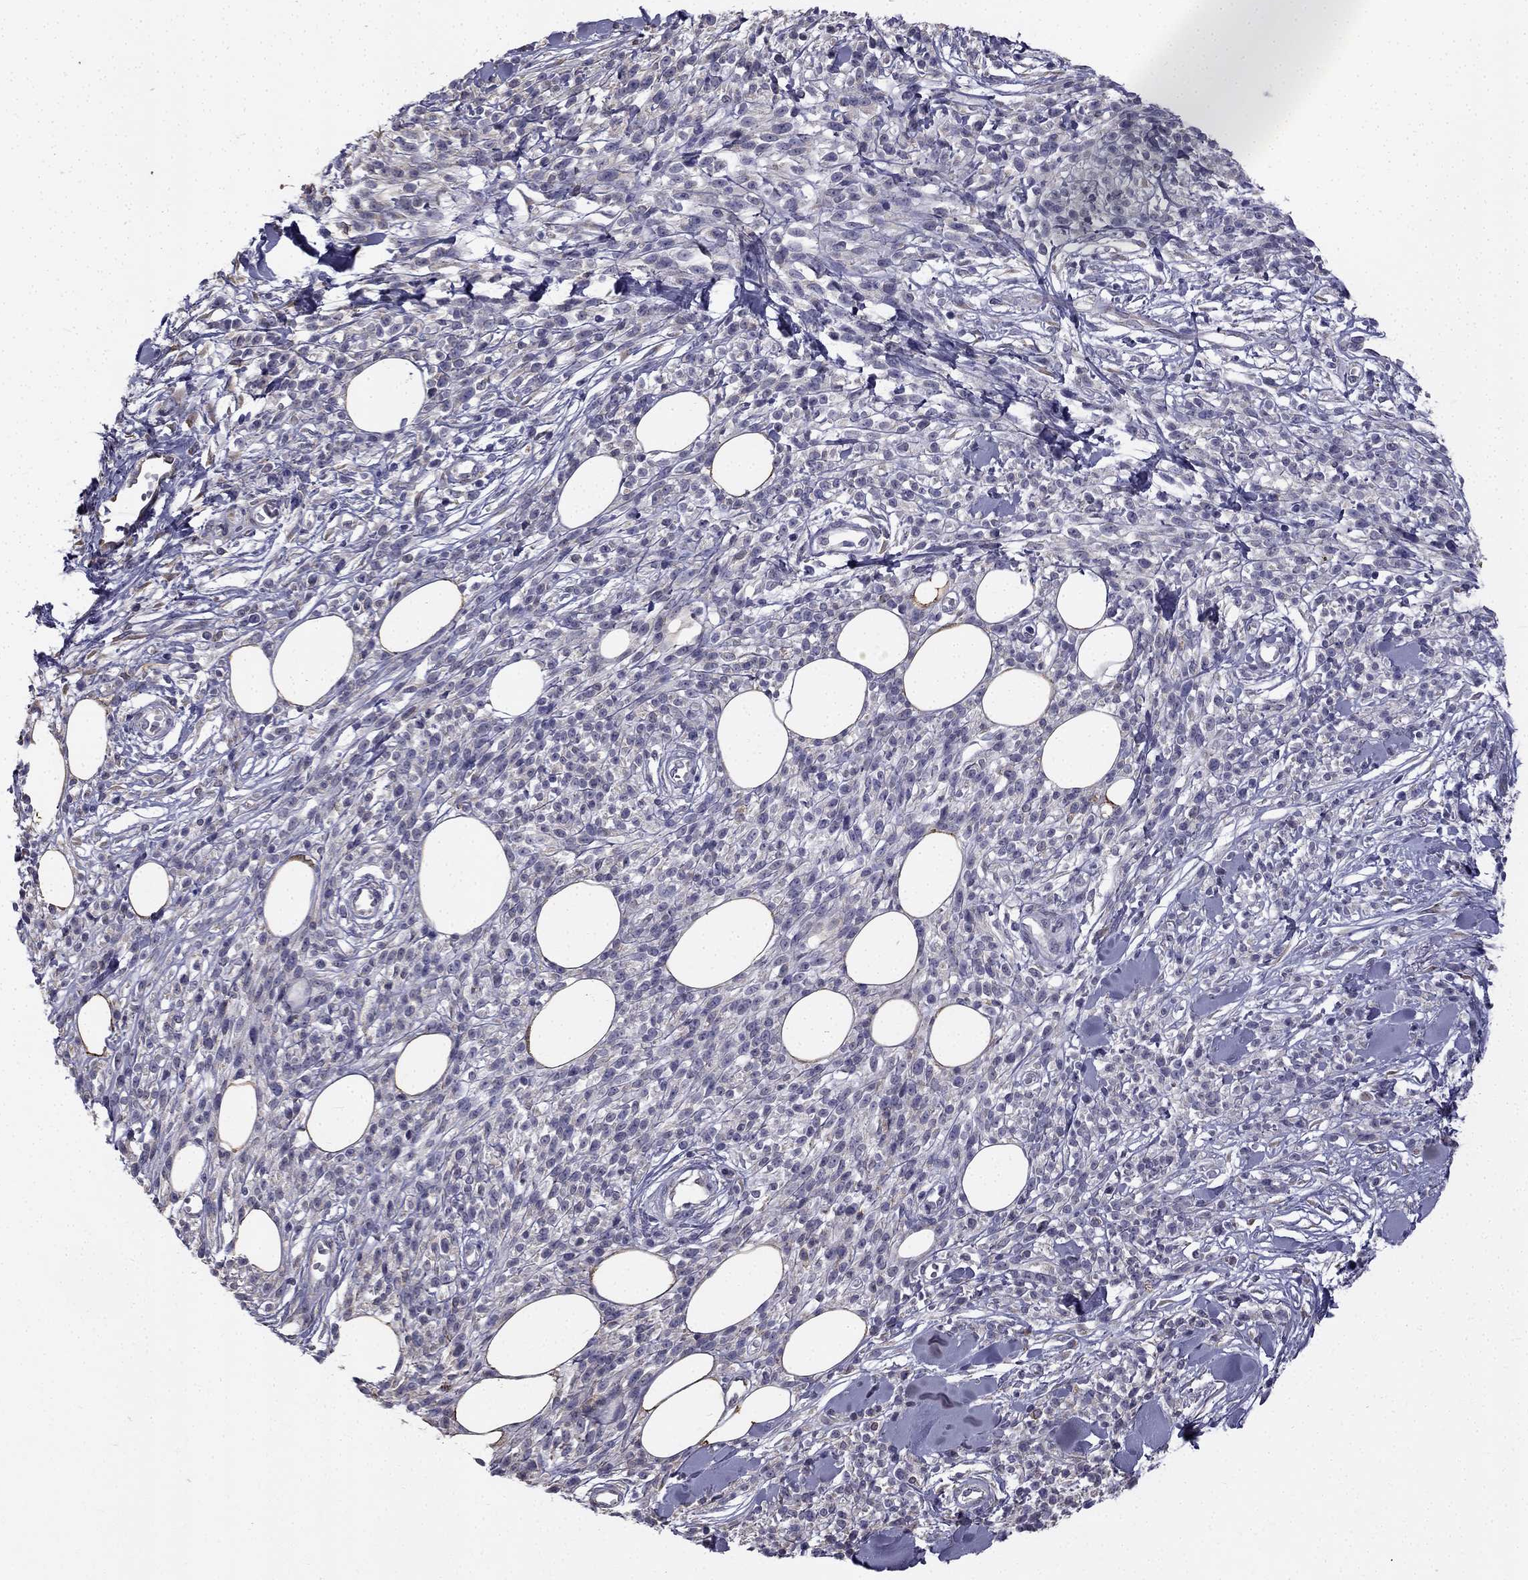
{"staining": {"intensity": "negative", "quantity": "none", "location": "none"}, "tissue": "melanoma", "cell_type": "Tumor cells", "image_type": "cancer", "snomed": [{"axis": "morphology", "description": "Malignant melanoma, NOS"}, {"axis": "topography", "description": "Skin"}, {"axis": "topography", "description": "Skin of trunk"}], "caption": "Immunohistochemistry (IHC) micrograph of neoplastic tissue: human melanoma stained with DAB (3,3'-diaminobenzidine) shows no significant protein expression in tumor cells.", "gene": "CCDC40", "patient": {"sex": "male", "age": 74}}